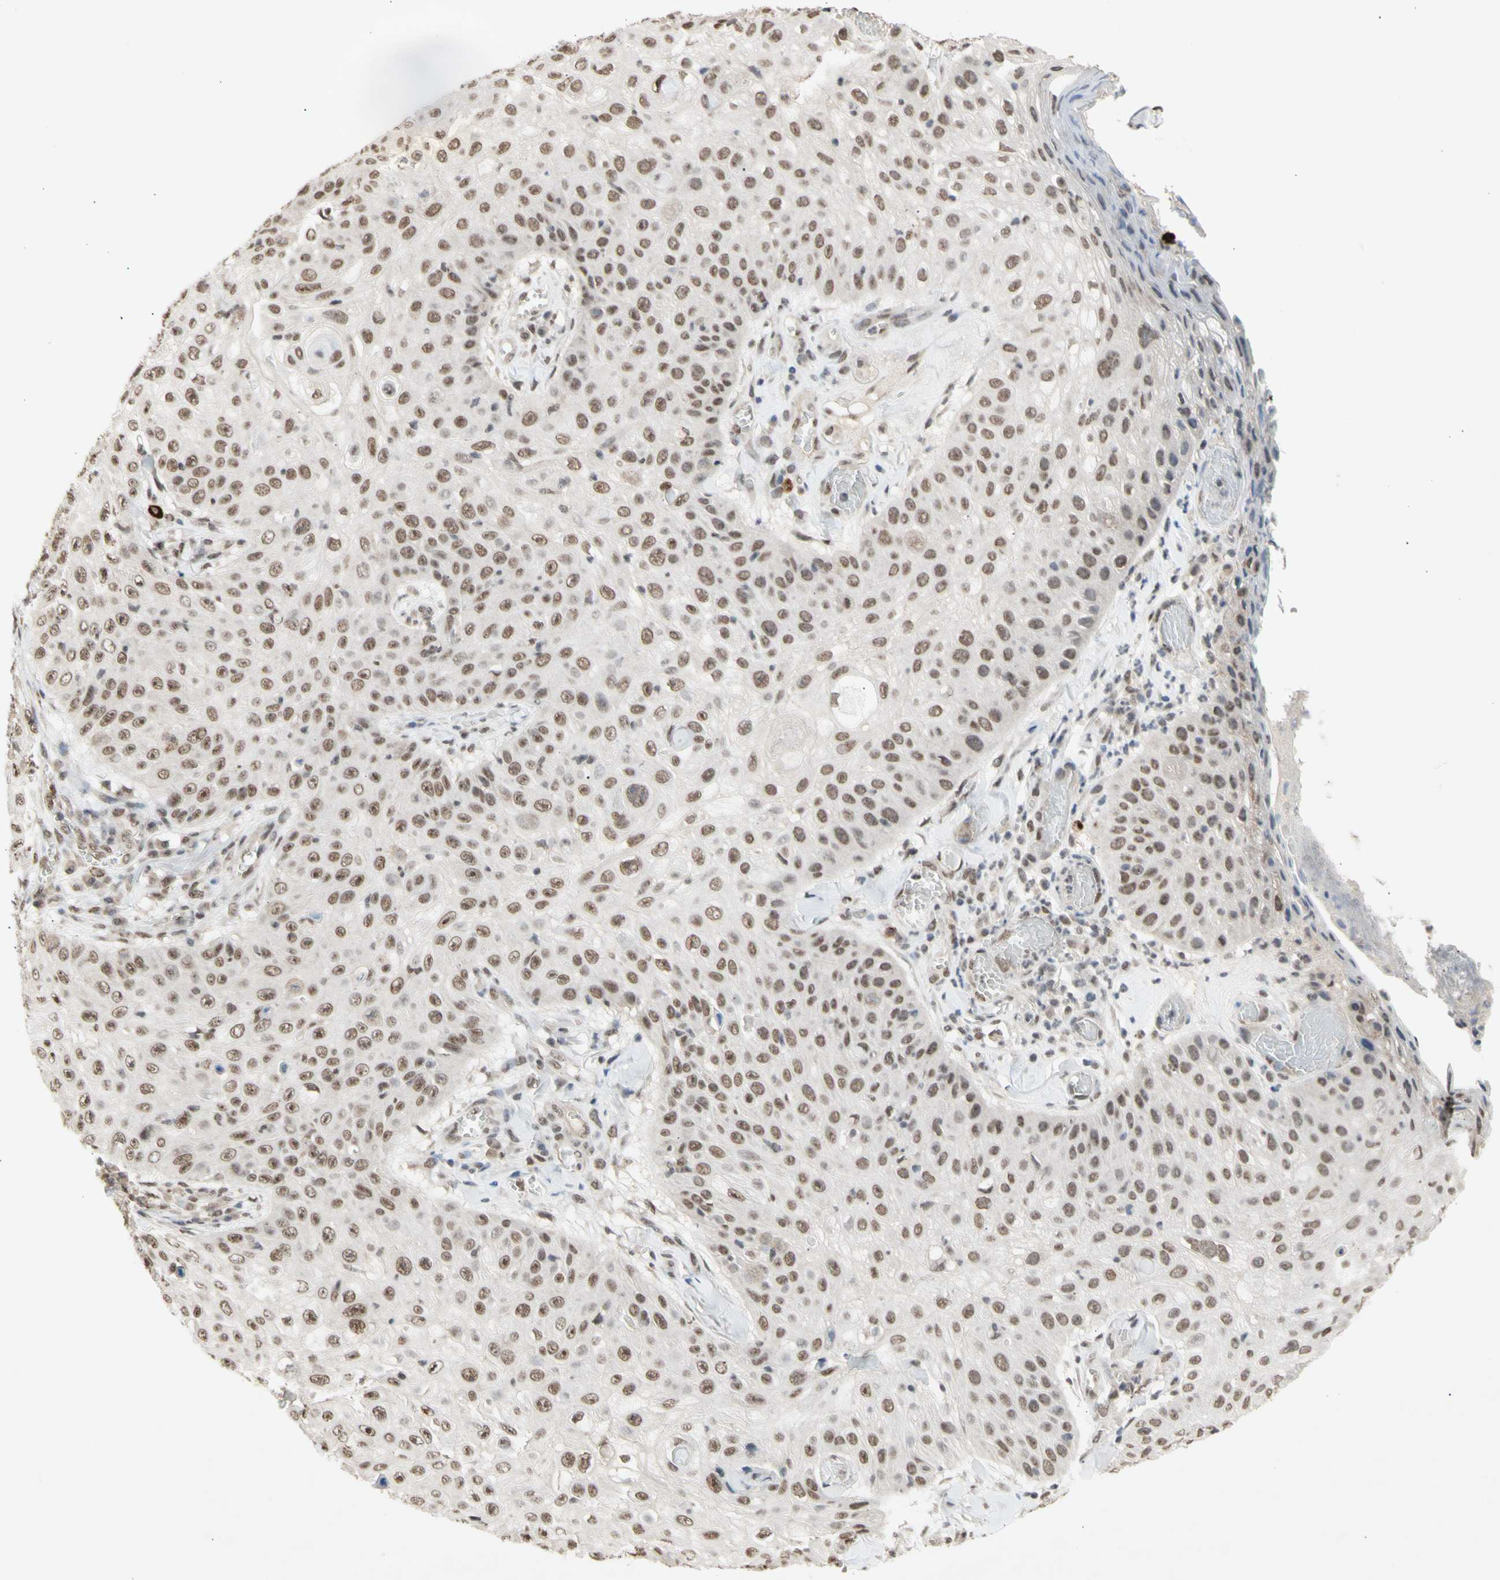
{"staining": {"intensity": "weak", "quantity": ">75%", "location": "nuclear"}, "tissue": "skin cancer", "cell_type": "Tumor cells", "image_type": "cancer", "snomed": [{"axis": "morphology", "description": "Squamous cell carcinoma, NOS"}, {"axis": "topography", "description": "Skin"}], "caption": "A brown stain highlights weak nuclear expression of a protein in human skin cancer tumor cells. The staining was performed using DAB to visualize the protein expression in brown, while the nuclei were stained in blue with hematoxylin (Magnification: 20x).", "gene": "SFPQ", "patient": {"sex": "male", "age": 86}}